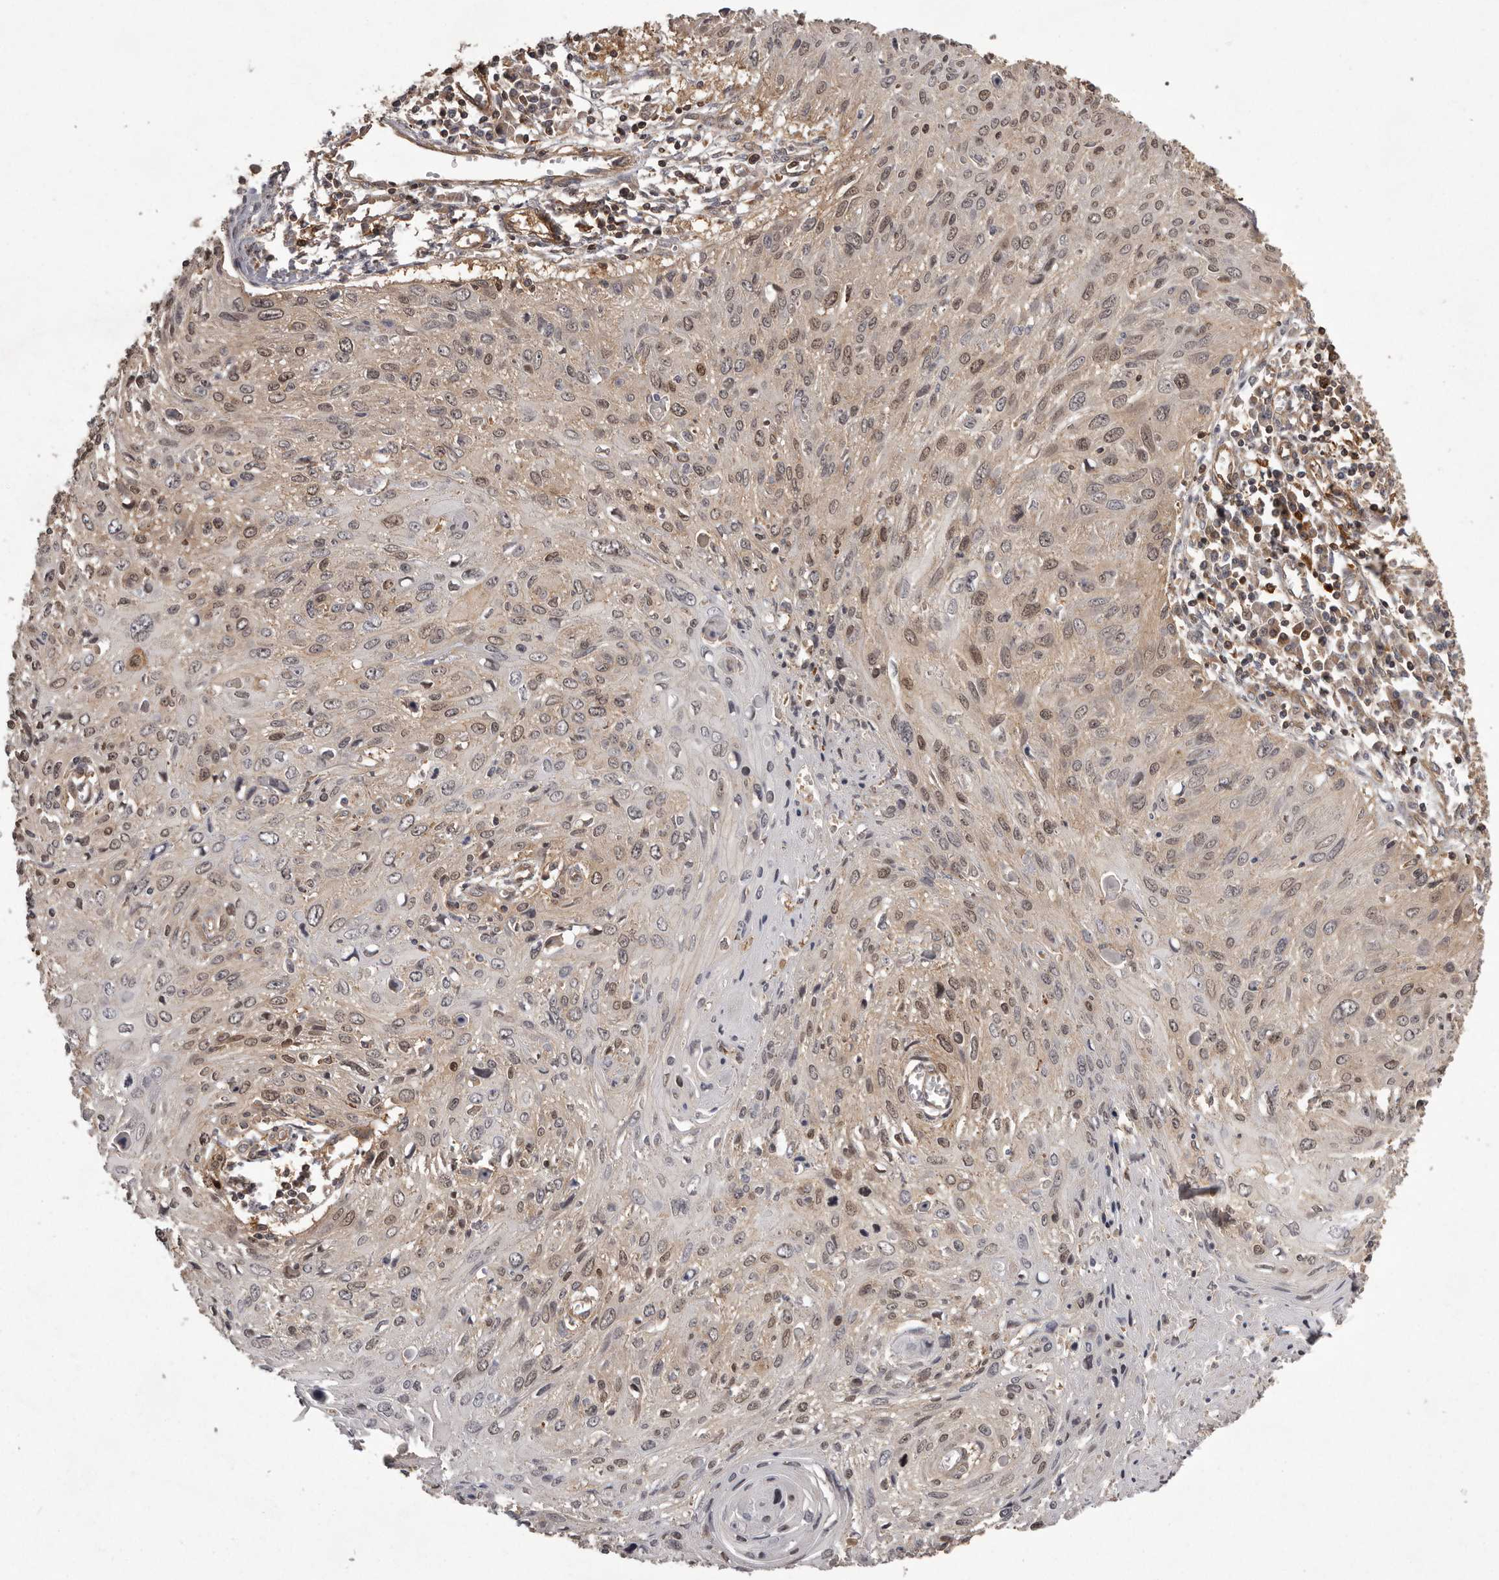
{"staining": {"intensity": "moderate", "quantity": "25%-75%", "location": "cytoplasmic/membranous,nuclear"}, "tissue": "cervical cancer", "cell_type": "Tumor cells", "image_type": "cancer", "snomed": [{"axis": "morphology", "description": "Squamous cell carcinoma, NOS"}, {"axis": "topography", "description": "Cervix"}], "caption": "This is a photomicrograph of IHC staining of cervical squamous cell carcinoma, which shows moderate expression in the cytoplasmic/membranous and nuclear of tumor cells.", "gene": "NFKBIA", "patient": {"sex": "female", "age": 51}}